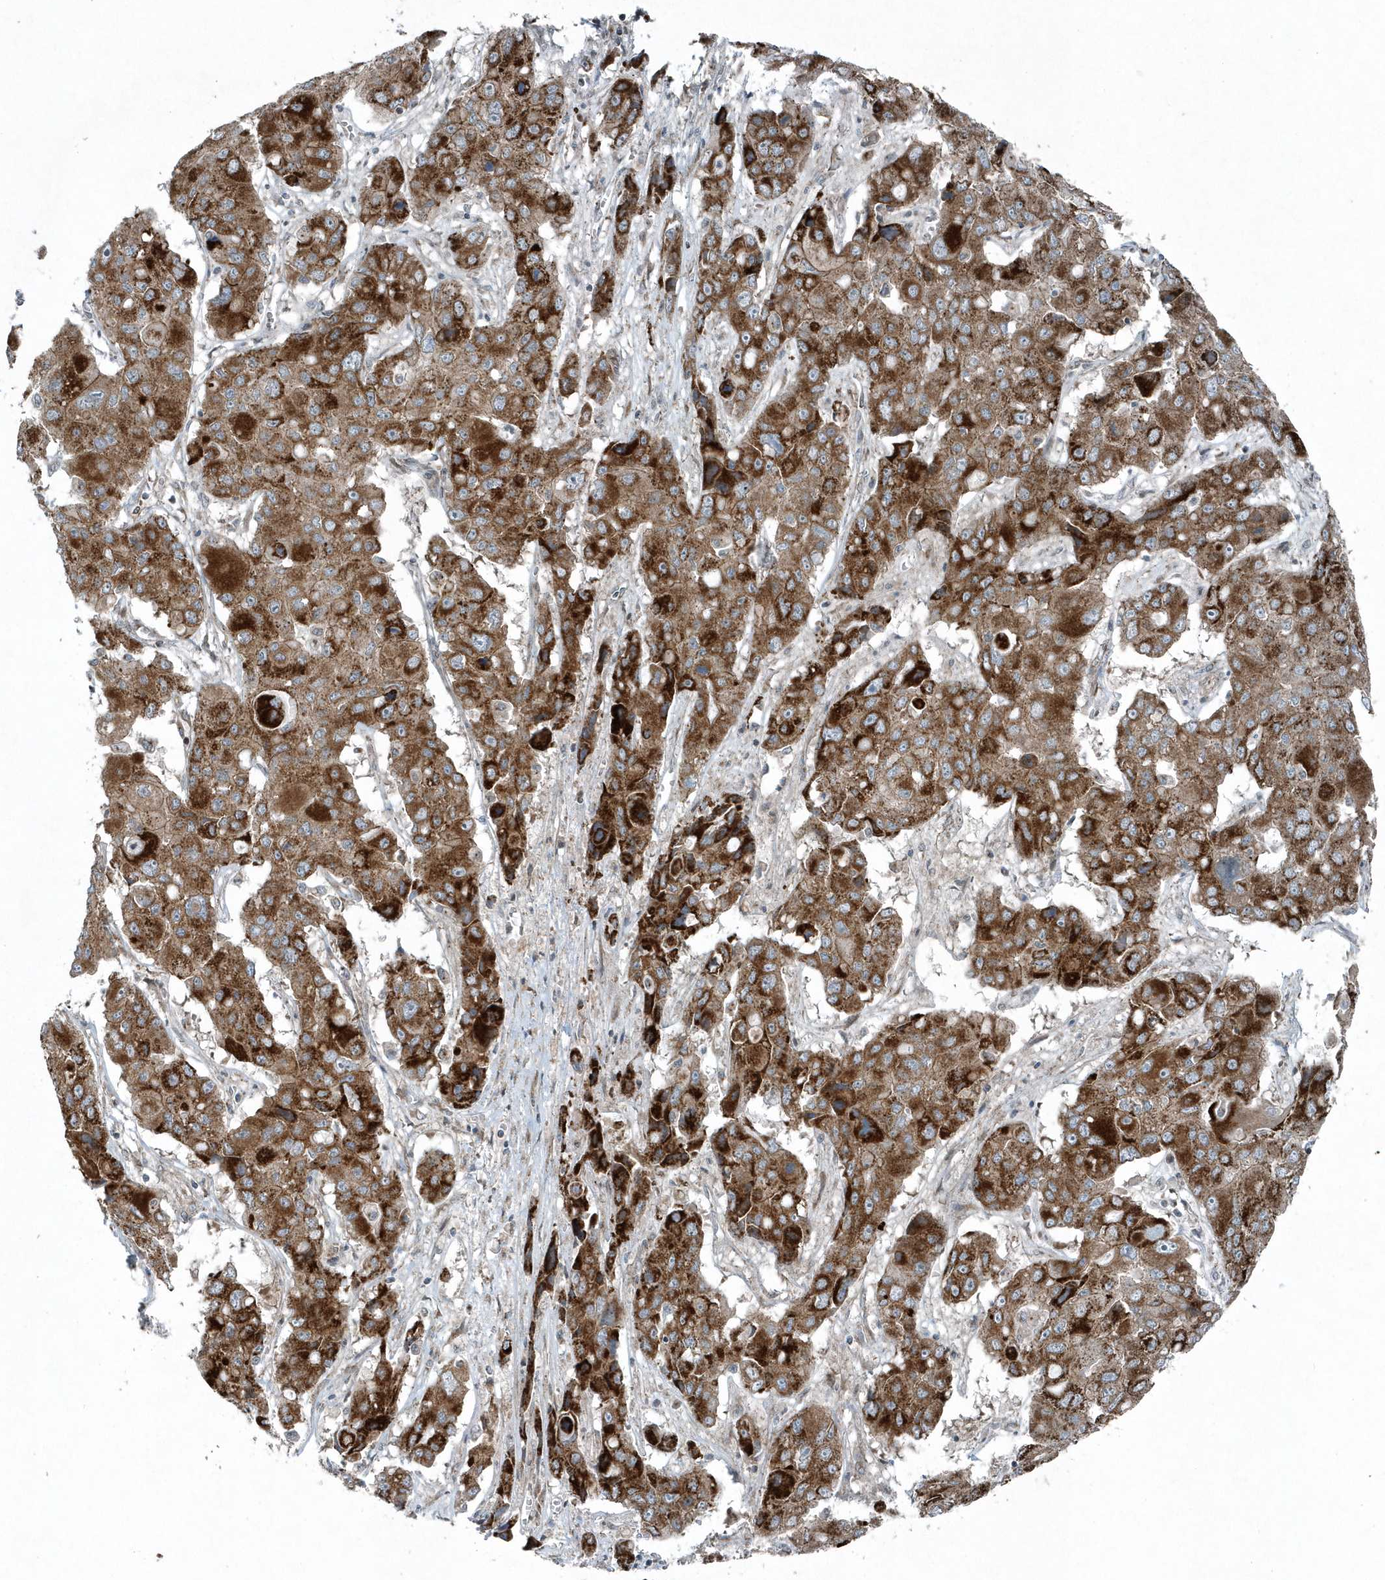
{"staining": {"intensity": "strong", "quantity": ">75%", "location": "cytoplasmic/membranous"}, "tissue": "liver cancer", "cell_type": "Tumor cells", "image_type": "cancer", "snomed": [{"axis": "morphology", "description": "Cholangiocarcinoma"}, {"axis": "topography", "description": "Liver"}], "caption": "A brown stain shows strong cytoplasmic/membranous positivity of a protein in liver cancer (cholangiocarcinoma) tumor cells. (brown staining indicates protein expression, while blue staining denotes nuclei).", "gene": "GCC2", "patient": {"sex": "male", "age": 67}}